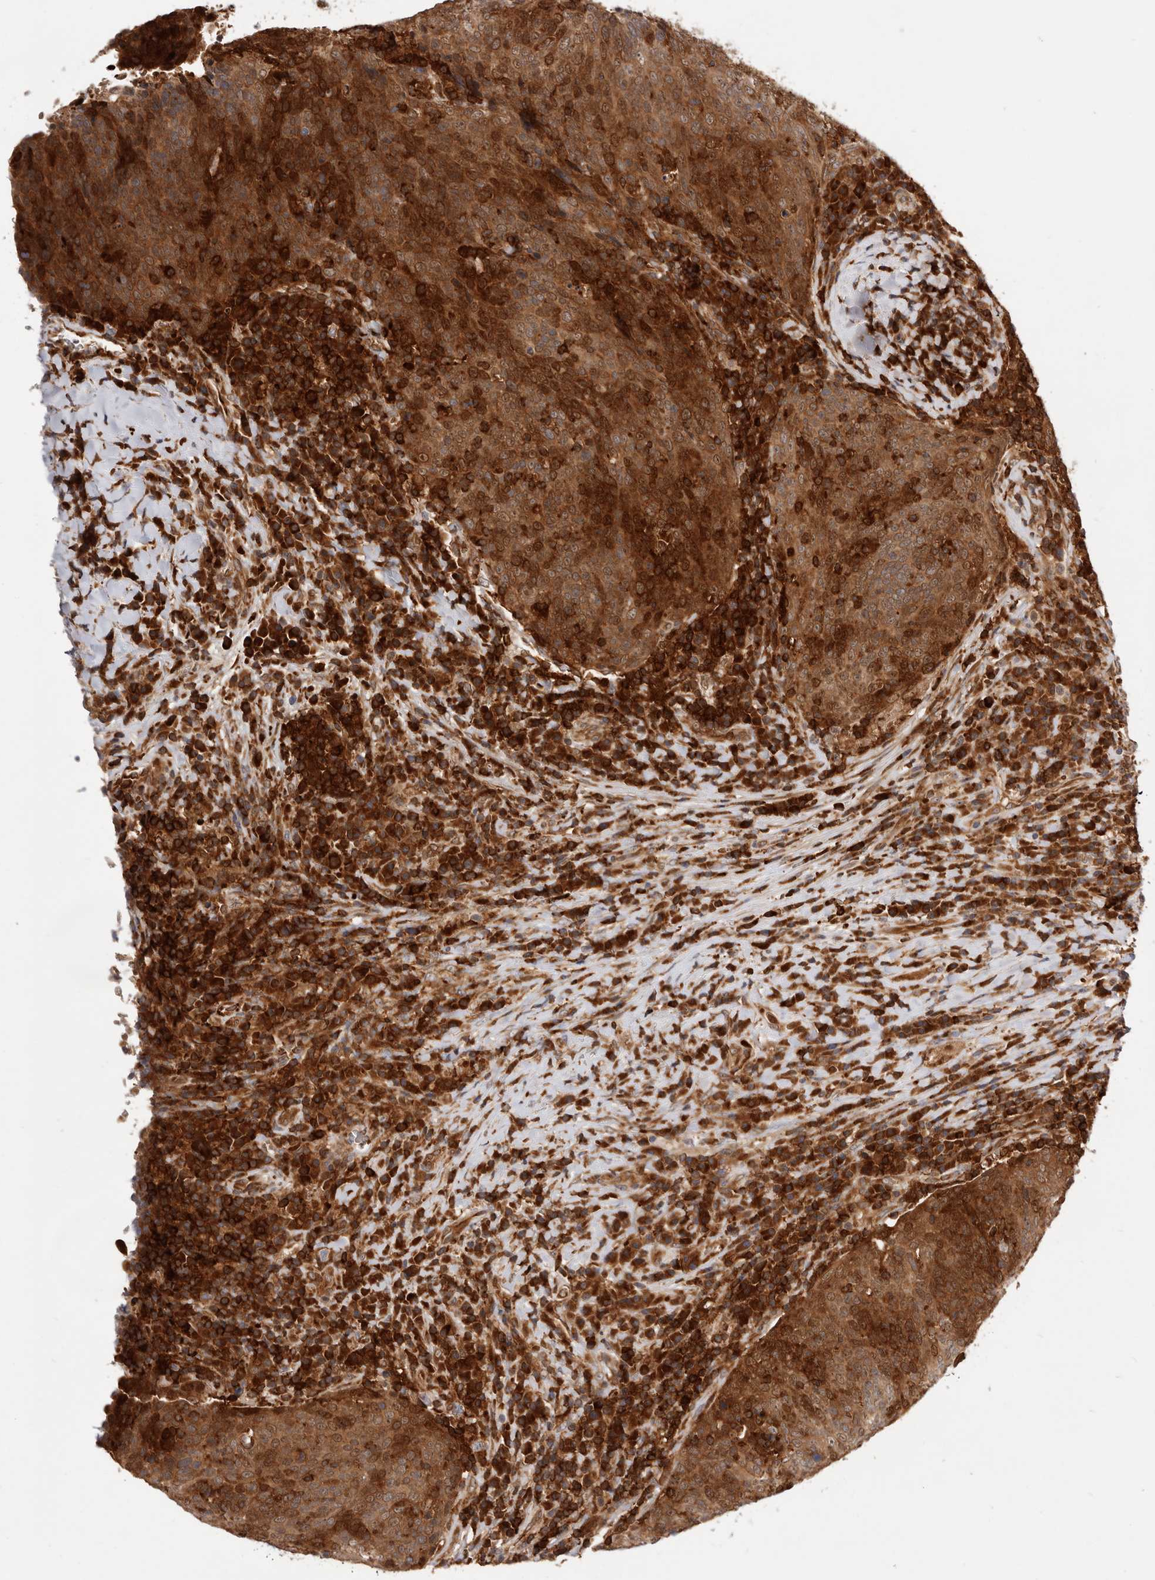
{"staining": {"intensity": "strong", "quantity": ">75%", "location": "cytoplasmic/membranous"}, "tissue": "head and neck cancer", "cell_type": "Tumor cells", "image_type": "cancer", "snomed": [{"axis": "morphology", "description": "Squamous cell carcinoma, NOS"}, {"axis": "morphology", "description": "Squamous cell carcinoma, metastatic, NOS"}, {"axis": "topography", "description": "Lymph node"}, {"axis": "topography", "description": "Head-Neck"}], "caption": "A photomicrograph of human squamous cell carcinoma (head and neck) stained for a protein demonstrates strong cytoplasmic/membranous brown staining in tumor cells.", "gene": "RNF213", "patient": {"sex": "male", "age": 62}}